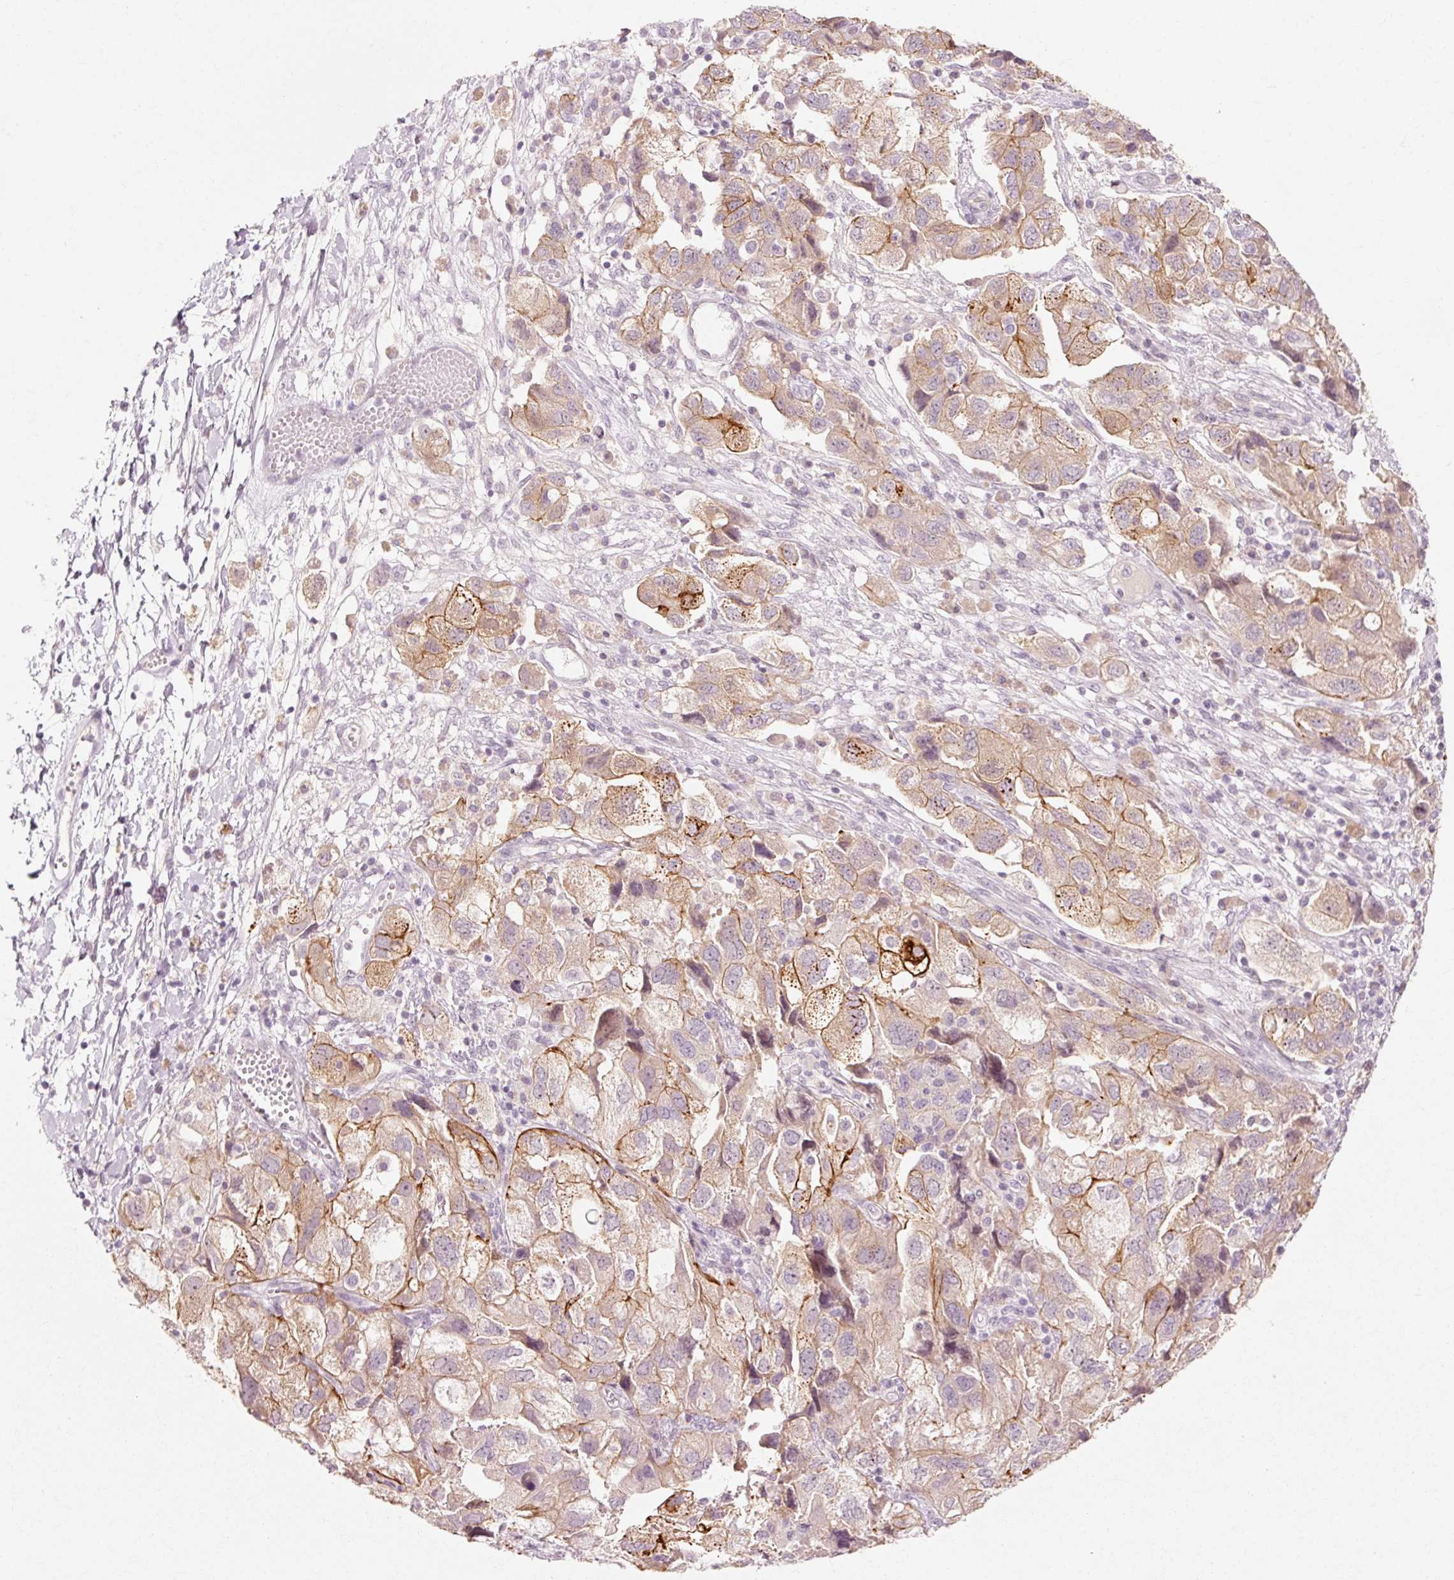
{"staining": {"intensity": "moderate", "quantity": ">75%", "location": "cytoplasmic/membranous"}, "tissue": "ovarian cancer", "cell_type": "Tumor cells", "image_type": "cancer", "snomed": [{"axis": "morphology", "description": "Carcinoma, NOS"}, {"axis": "morphology", "description": "Cystadenocarcinoma, serous, NOS"}, {"axis": "topography", "description": "Ovary"}], "caption": "Immunohistochemical staining of human carcinoma (ovarian) exhibits moderate cytoplasmic/membranous protein expression in about >75% of tumor cells.", "gene": "TRIM73", "patient": {"sex": "female", "age": 69}}